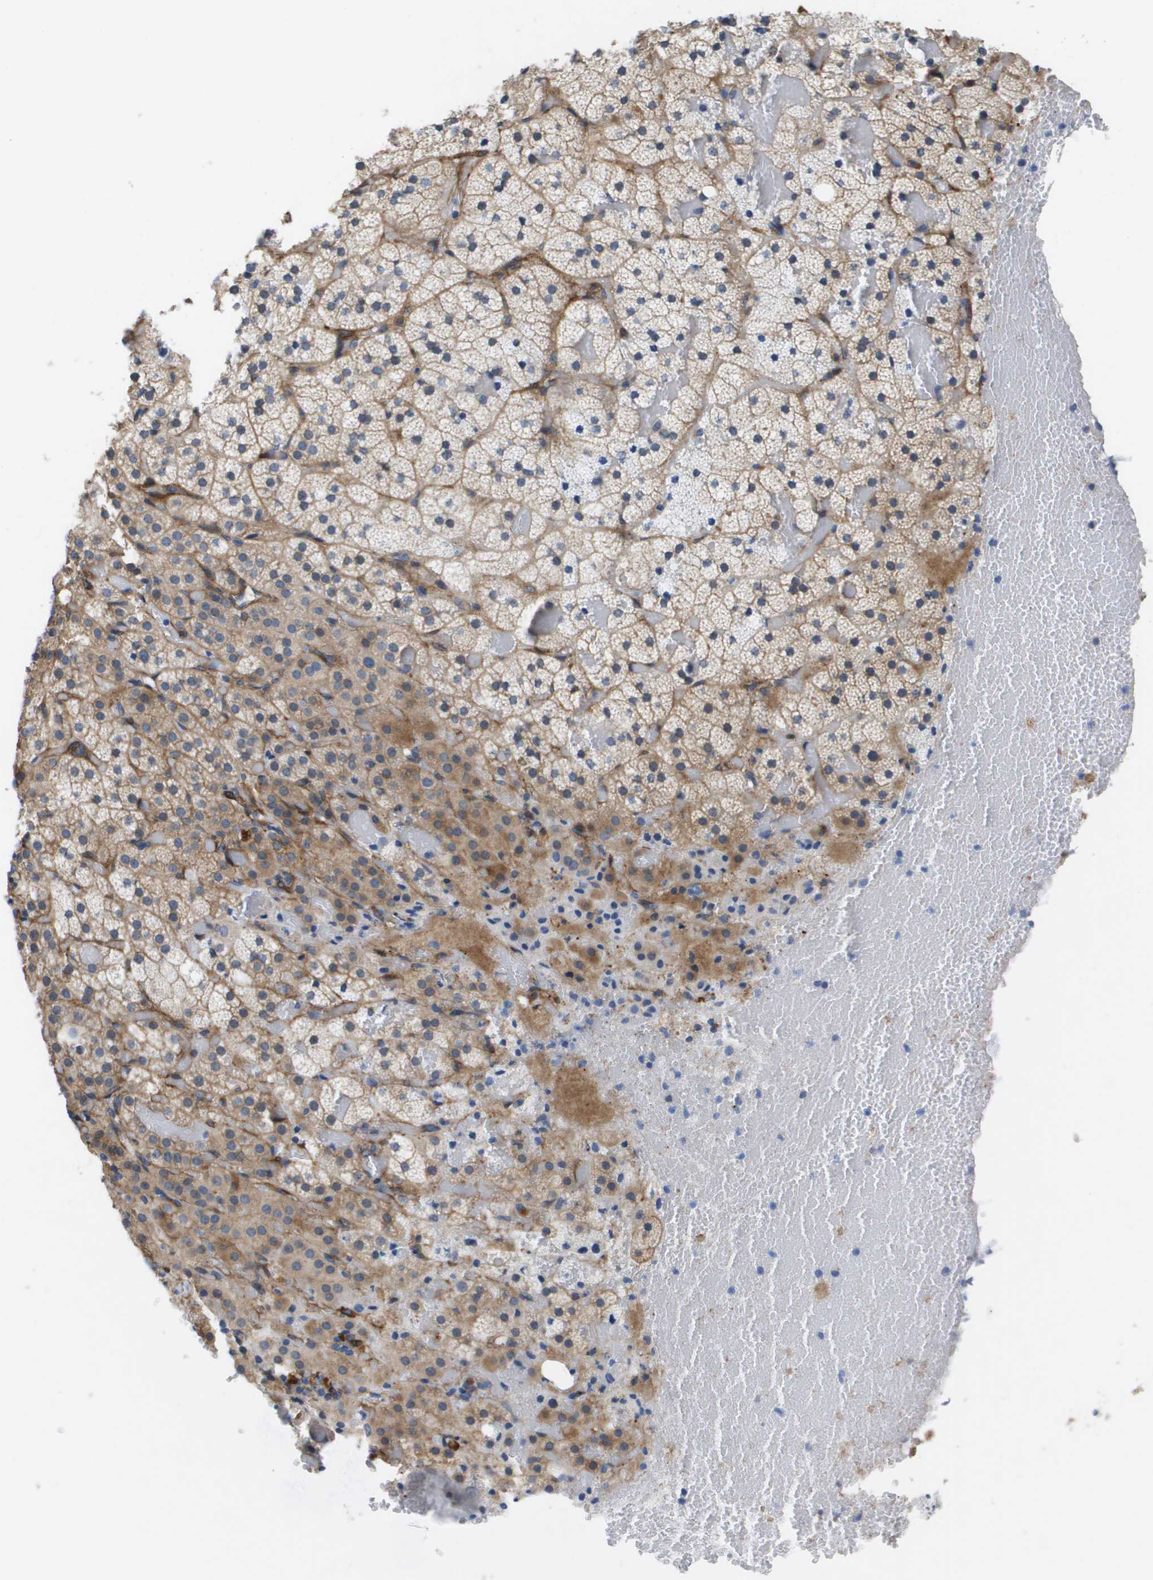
{"staining": {"intensity": "moderate", "quantity": "25%-75%", "location": "cytoplasmic/membranous"}, "tissue": "adrenal gland", "cell_type": "Glandular cells", "image_type": "normal", "snomed": [{"axis": "morphology", "description": "Normal tissue, NOS"}, {"axis": "topography", "description": "Adrenal gland"}], "caption": "The image exhibits staining of normal adrenal gland, revealing moderate cytoplasmic/membranous protein staining (brown color) within glandular cells.", "gene": "LPP", "patient": {"sex": "female", "age": 59}}